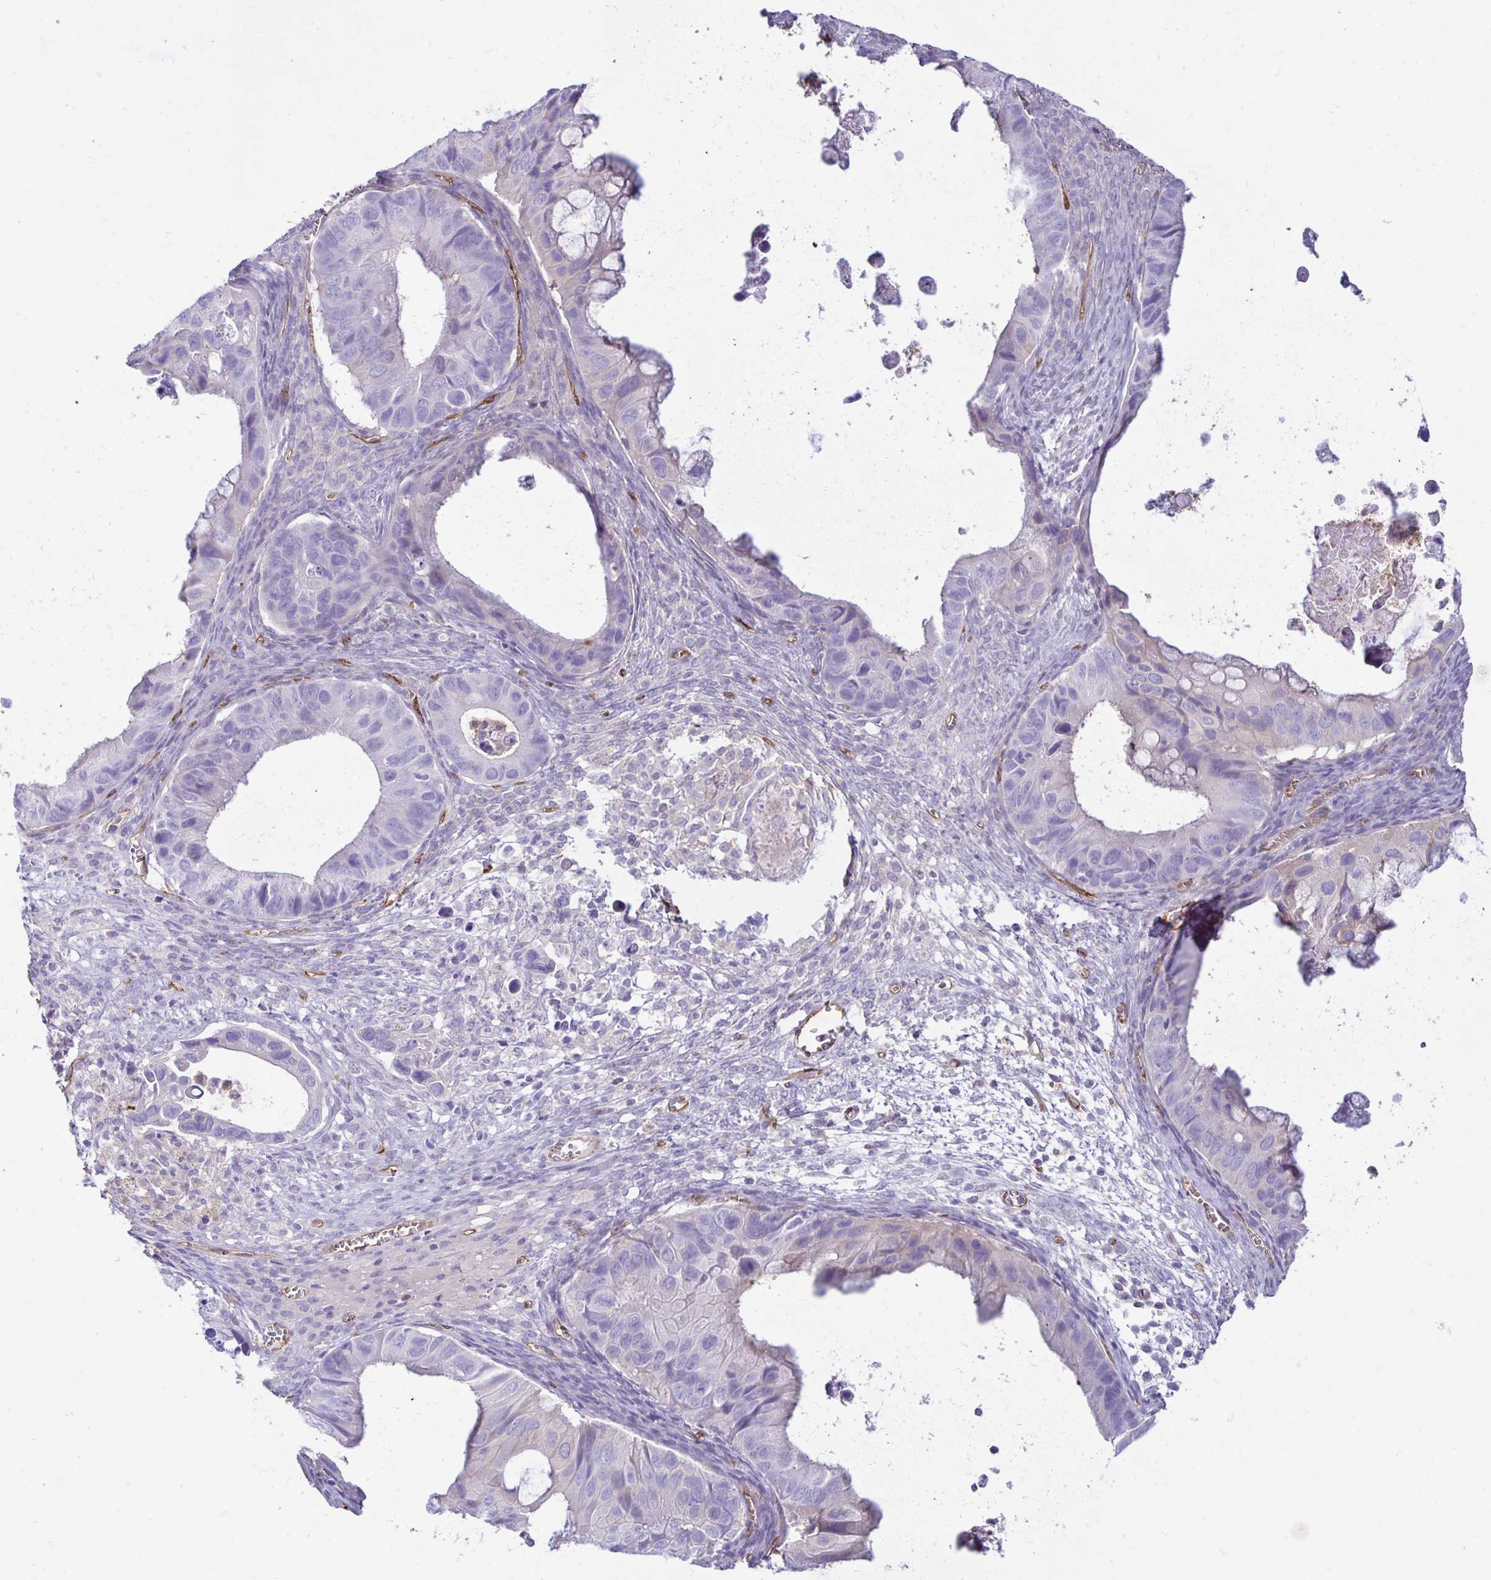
{"staining": {"intensity": "negative", "quantity": "none", "location": "none"}, "tissue": "ovarian cancer", "cell_type": "Tumor cells", "image_type": "cancer", "snomed": [{"axis": "morphology", "description": "Cystadenocarcinoma, mucinous, NOS"}, {"axis": "topography", "description": "Ovary"}], "caption": "High magnification brightfield microscopy of mucinous cystadenocarcinoma (ovarian) stained with DAB (3,3'-diaminobenzidine) (brown) and counterstained with hematoxylin (blue): tumor cells show no significant staining.", "gene": "TTYH1", "patient": {"sex": "female", "age": 64}}